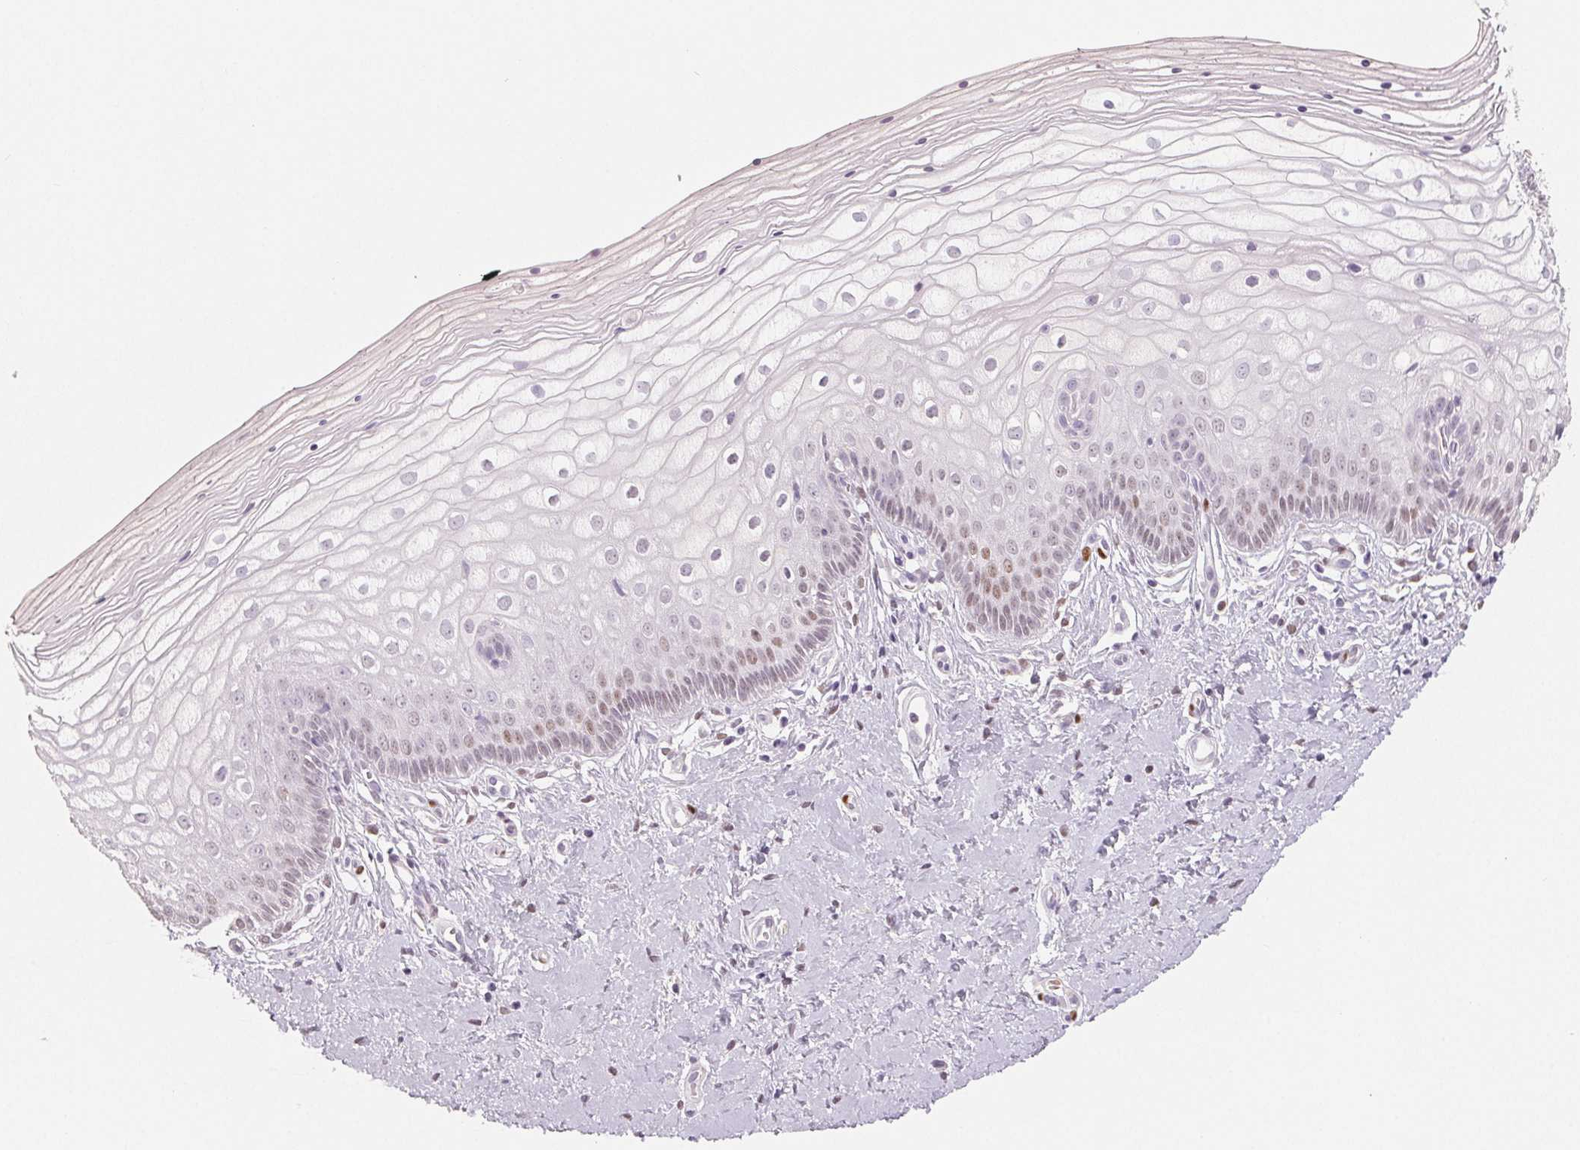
{"staining": {"intensity": "negative", "quantity": "none", "location": "none"}, "tissue": "vagina", "cell_type": "Squamous epithelial cells", "image_type": "normal", "snomed": [{"axis": "morphology", "description": "Normal tissue, NOS"}, {"axis": "topography", "description": "Vagina"}], "caption": "Vagina stained for a protein using IHC exhibits no expression squamous epithelial cells.", "gene": "SMARCD3", "patient": {"sex": "female", "age": 39}}